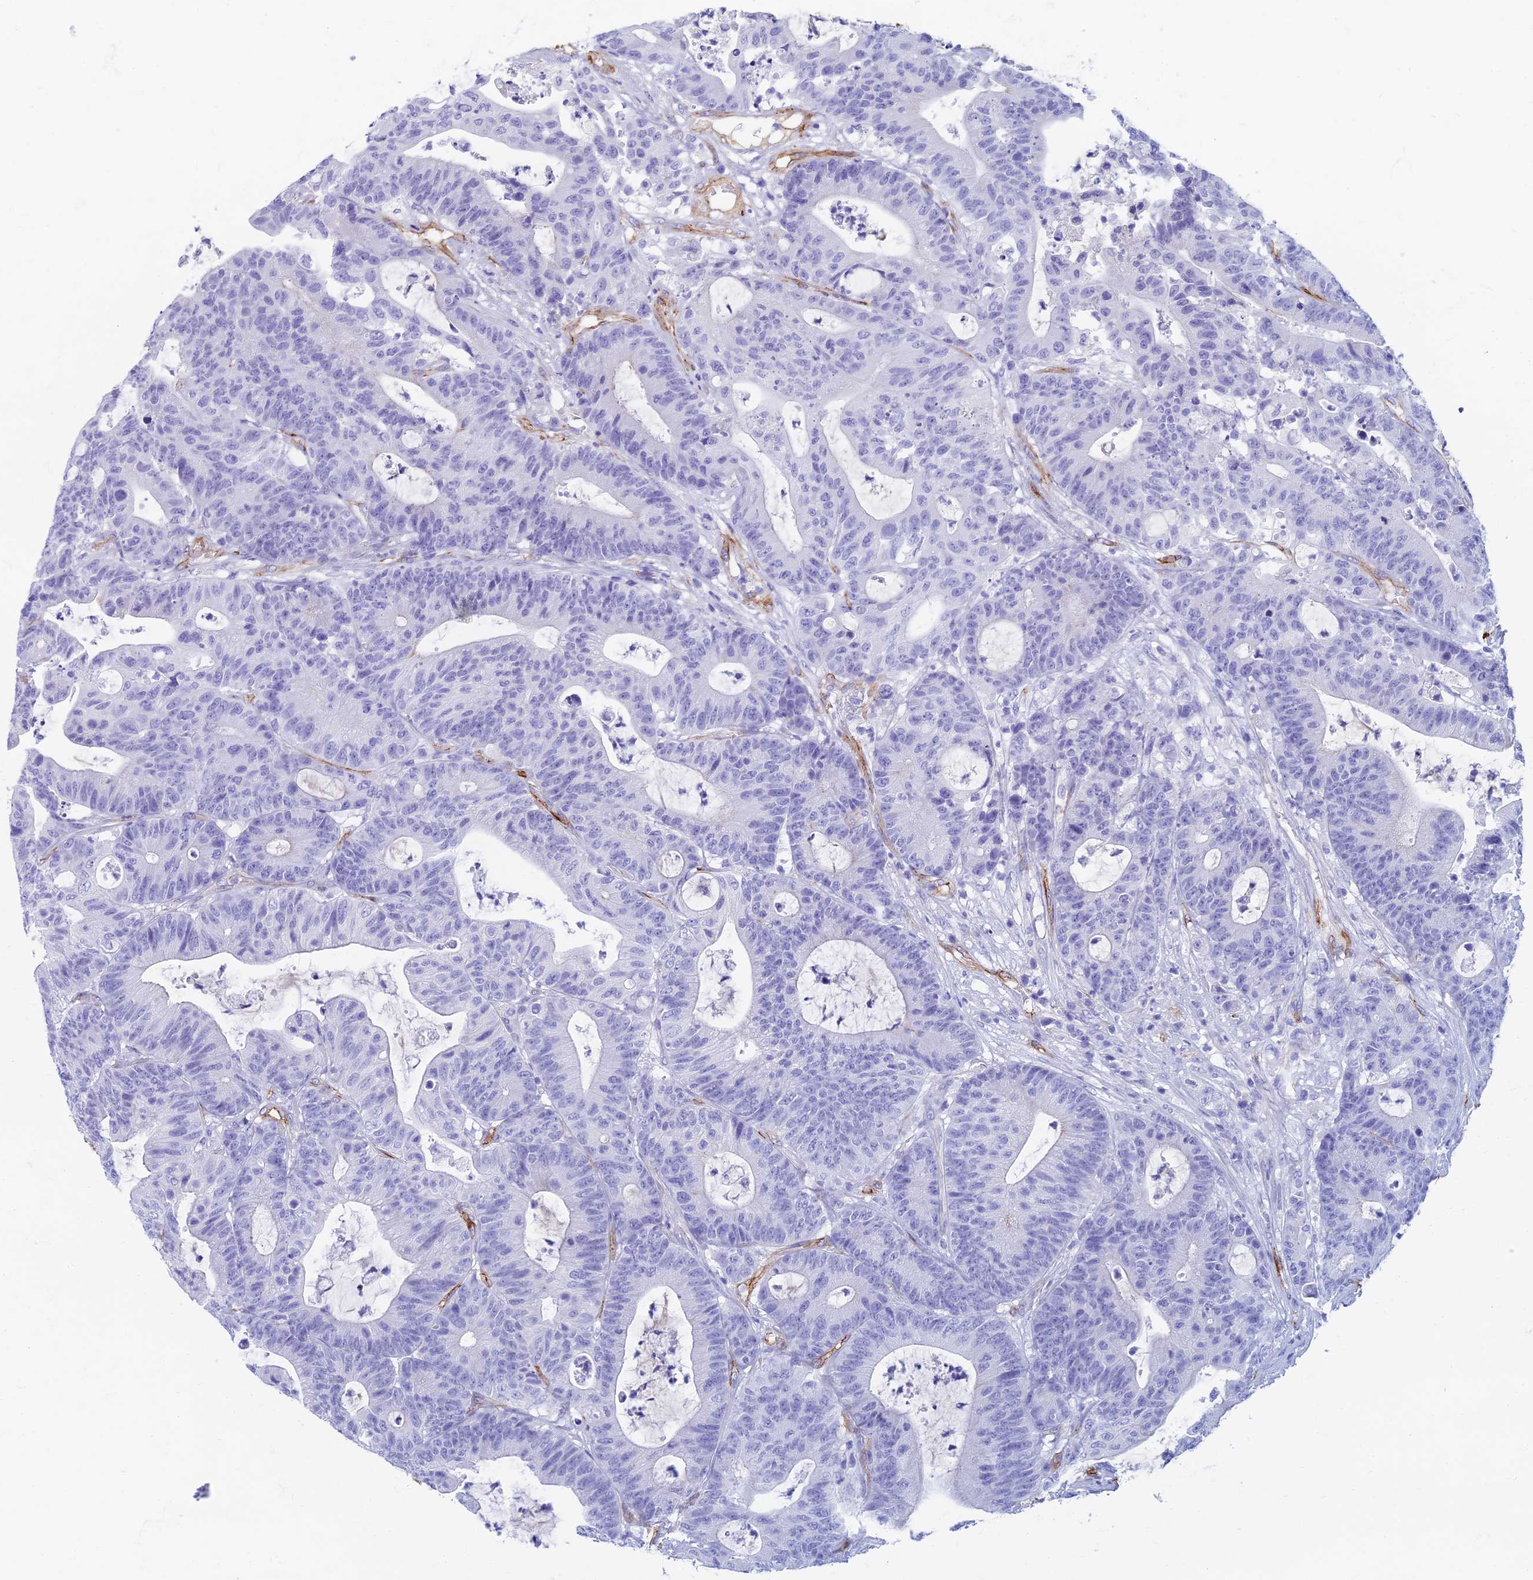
{"staining": {"intensity": "negative", "quantity": "none", "location": "none"}, "tissue": "colorectal cancer", "cell_type": "Tumor cells", "image_type": "cancer", "snomed": [{"axis": "morphology", "description": "Adenocarcinoma, NOS"}, {"axis": "topography", "description": "Colon"}], "caption": "Adenocarcinoma (colorectal) stained for a protein using immunohistochemistry (IHC) exhibits no expression tumor cells.", "gene": "ETFRF1", "patient": {"sex": "female", "age": 84}}